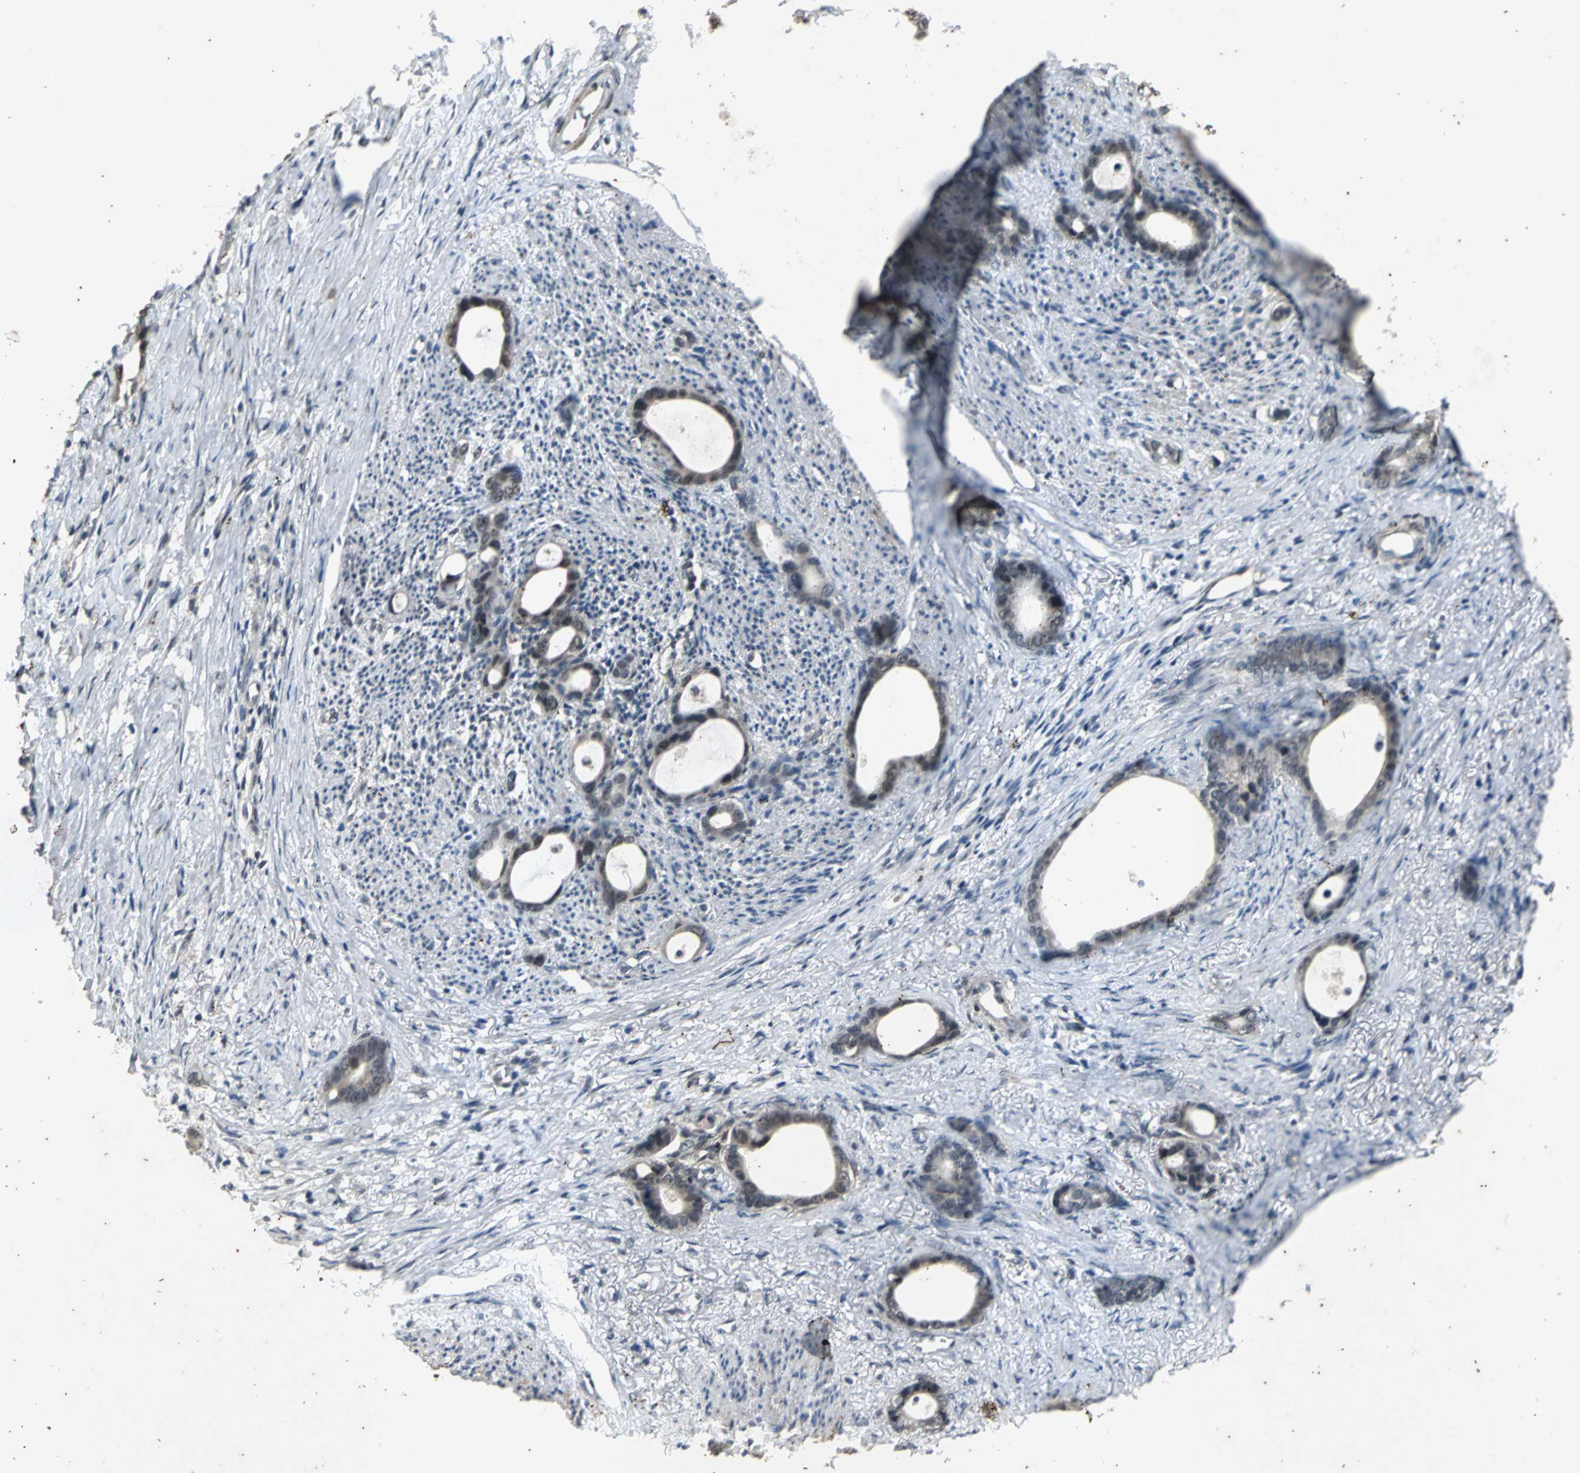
{"staining": {"intensity": "weak", "quantity": "25%-75%", "location": "cytoplasmic/membranous"}, "tissue": "stomach cancer", "cell_type": "Tumor cells", "image_type": "cancer", "snomed": [{"axis": "morphology", "description": "Adenocarcinoma, NOS"}, {"axis": "topography", "description": "Stomach"}], "caption": "A brown stain shows weak cytoplasmic/membranous staining of a protein in human stomach cancer tumor cells. (Stains: DAB (3,3'-diaminobenzidine) in brown, nuclei in blue, Microscopy: brightfield microscopy at high magnification).", "gene": "NOTCH3", "patient": {"sex": "female", "age": 75}}